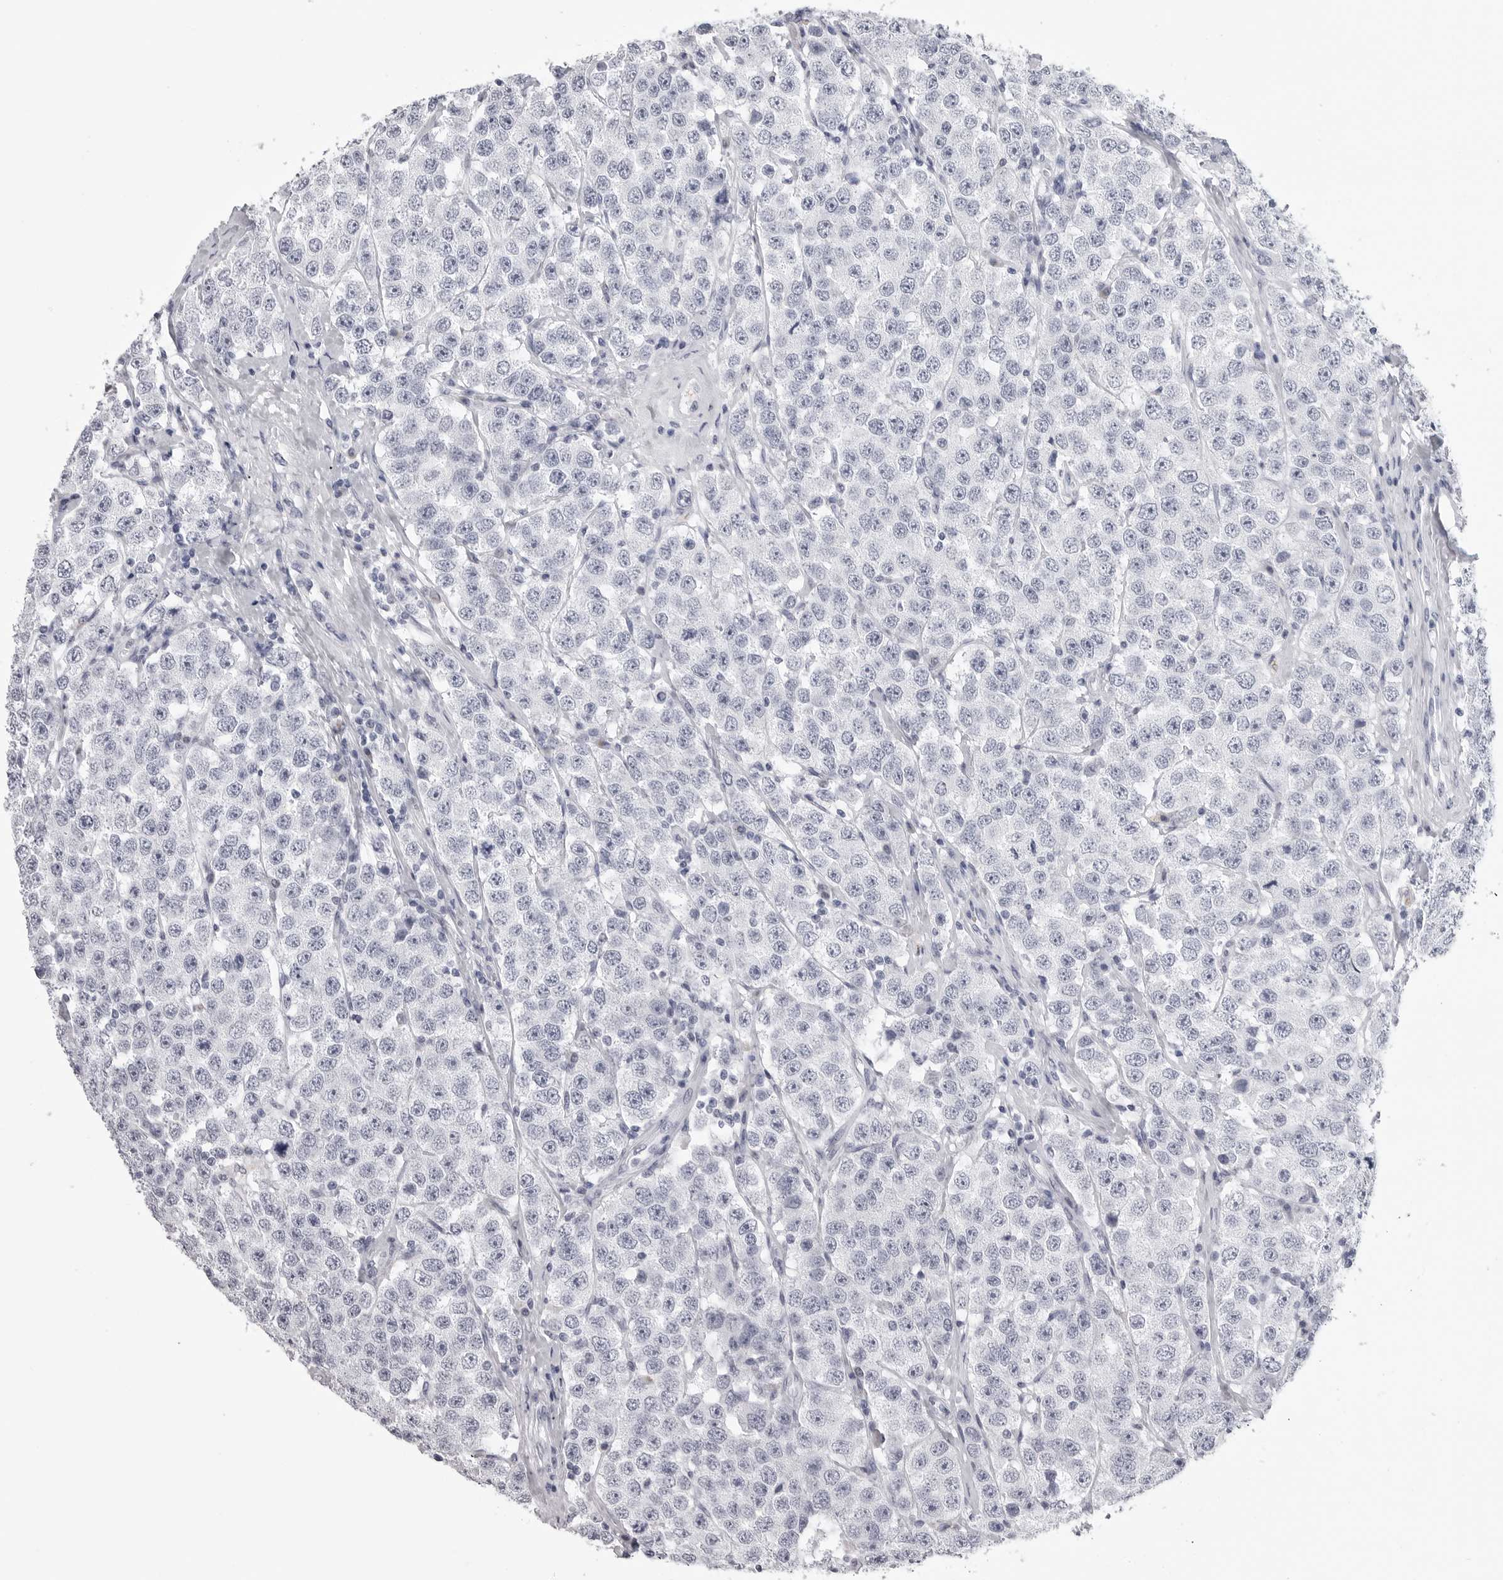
{"staining": {"intensity": "negative", "quantity": "none", "location": "none"}, "tissue": "testis cancer", "cell_type": "Tumor cells", "image_type": "cancer", "snomed": [{"axis": "morphology", "description": "Seminoma, NOS"}, {"axis": "topography", "description": "Testis"}], "caption": "Tumor cells are negative for protein expression in human seminoma (testis). Brightfield microscopy of immunohistochemistry stained with DAB (3,3'-diaminobenzidine) (brown) and hematoxylin (blue), captured at high magnification.", "gene": "LGALS4", "patient": {"sex": "male", "age": 28}}